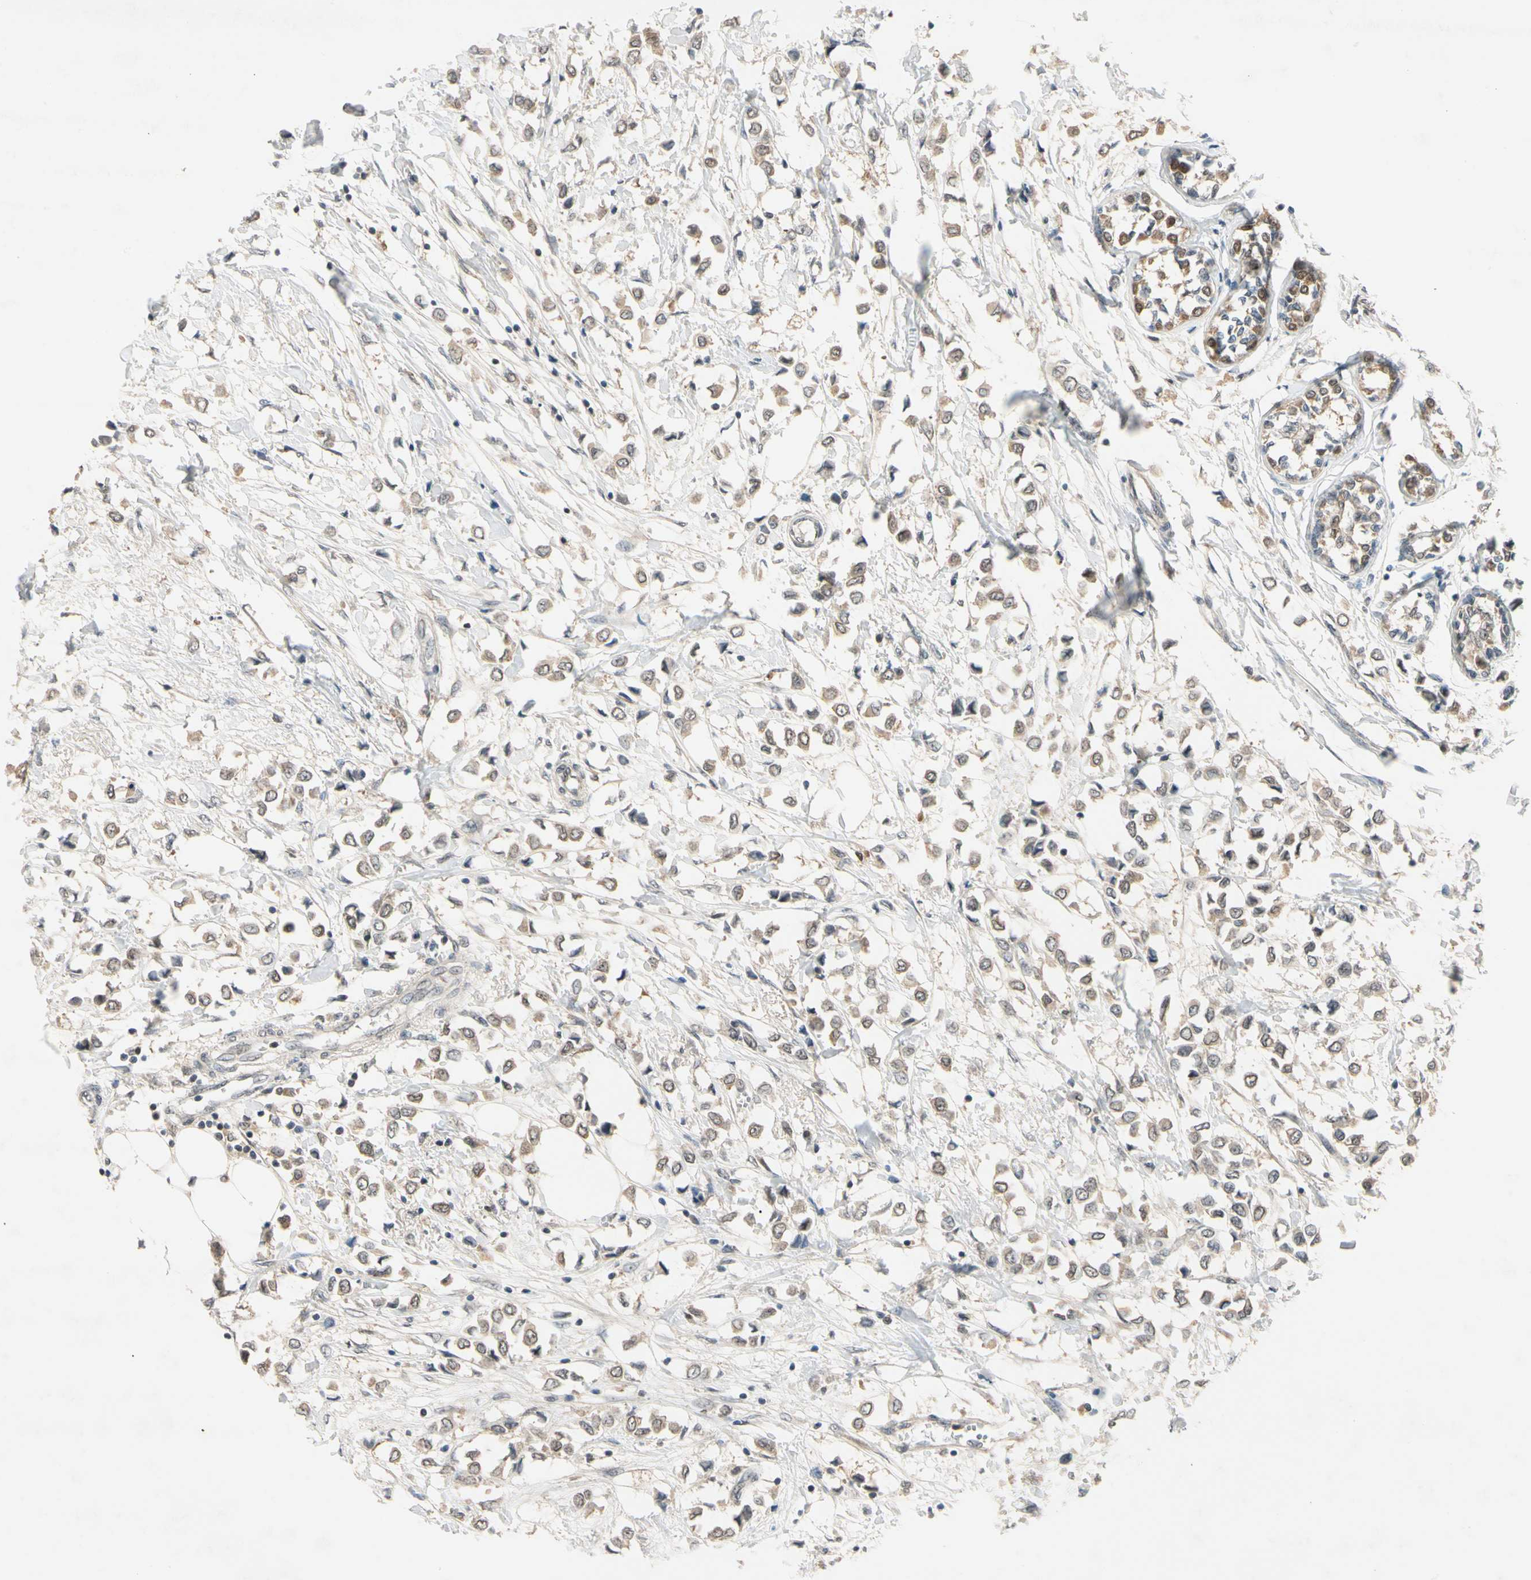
{"staining": {"intensity": "moderate", "quantity": ">75%", "location": "cytoplasmic/membranous"}, "tissue": "breast cancer", "cell_type": "Tumor cells", "image_type": "cancer", "snomed": [{"axis": "morphology", "description": "Lobular carcinoma"}, {"axis": "topography", "description": "Breast"}], "caption": "A histopathology image showing moderate cytoplasmic/membranous positivity in about >75% of tumor cells in breast cancer (lobular carcinoma), as visualized by brown immunohistochemical staining.", "gene": "RIOX2", "patient": {"sex": "female", "age": 51}}